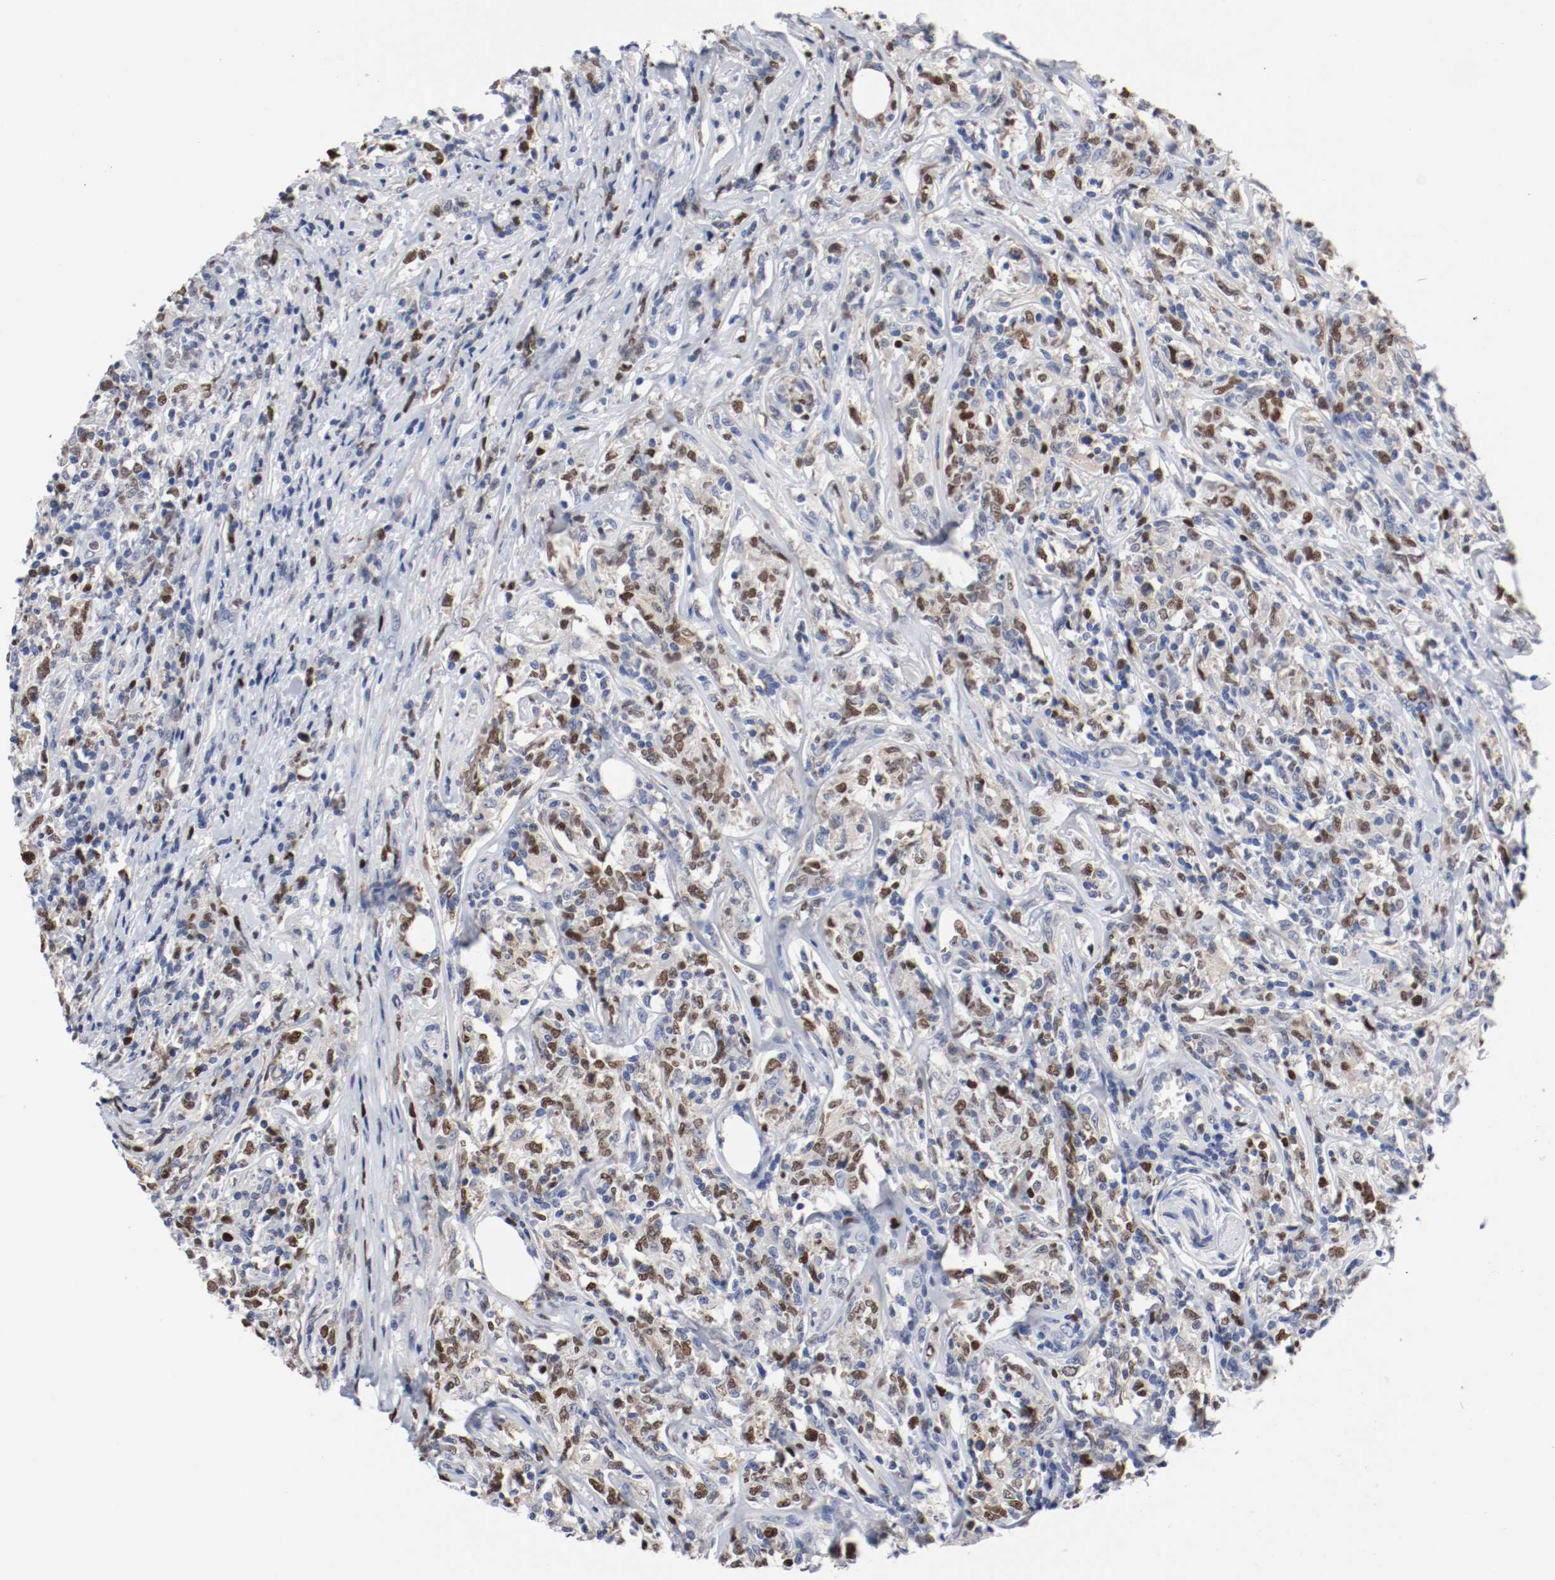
{"staining": {"intensity": "moderate", "quantity": "25%-75%", "location": "nuclear"}, "tissue": "lymphoma", "cell_type": "Tumor cells", "image_type": "cancer", "snomed": [{"axis": "morphology", "description": "Malignant lymphoma, non-Hodgkin's type, High grade"}, {"axis": "topography", "description": "Lymph node"}], "caption": "Immunohistochemistry (IHC) (DAB (3,3'-diaminobenzidine)) staining of lymphoma shows moderate nuclear protein positivity in about 25%-75% of tumor cells.", "gene": "MCM6", "patient": {"sex": "female", "age": 84}}